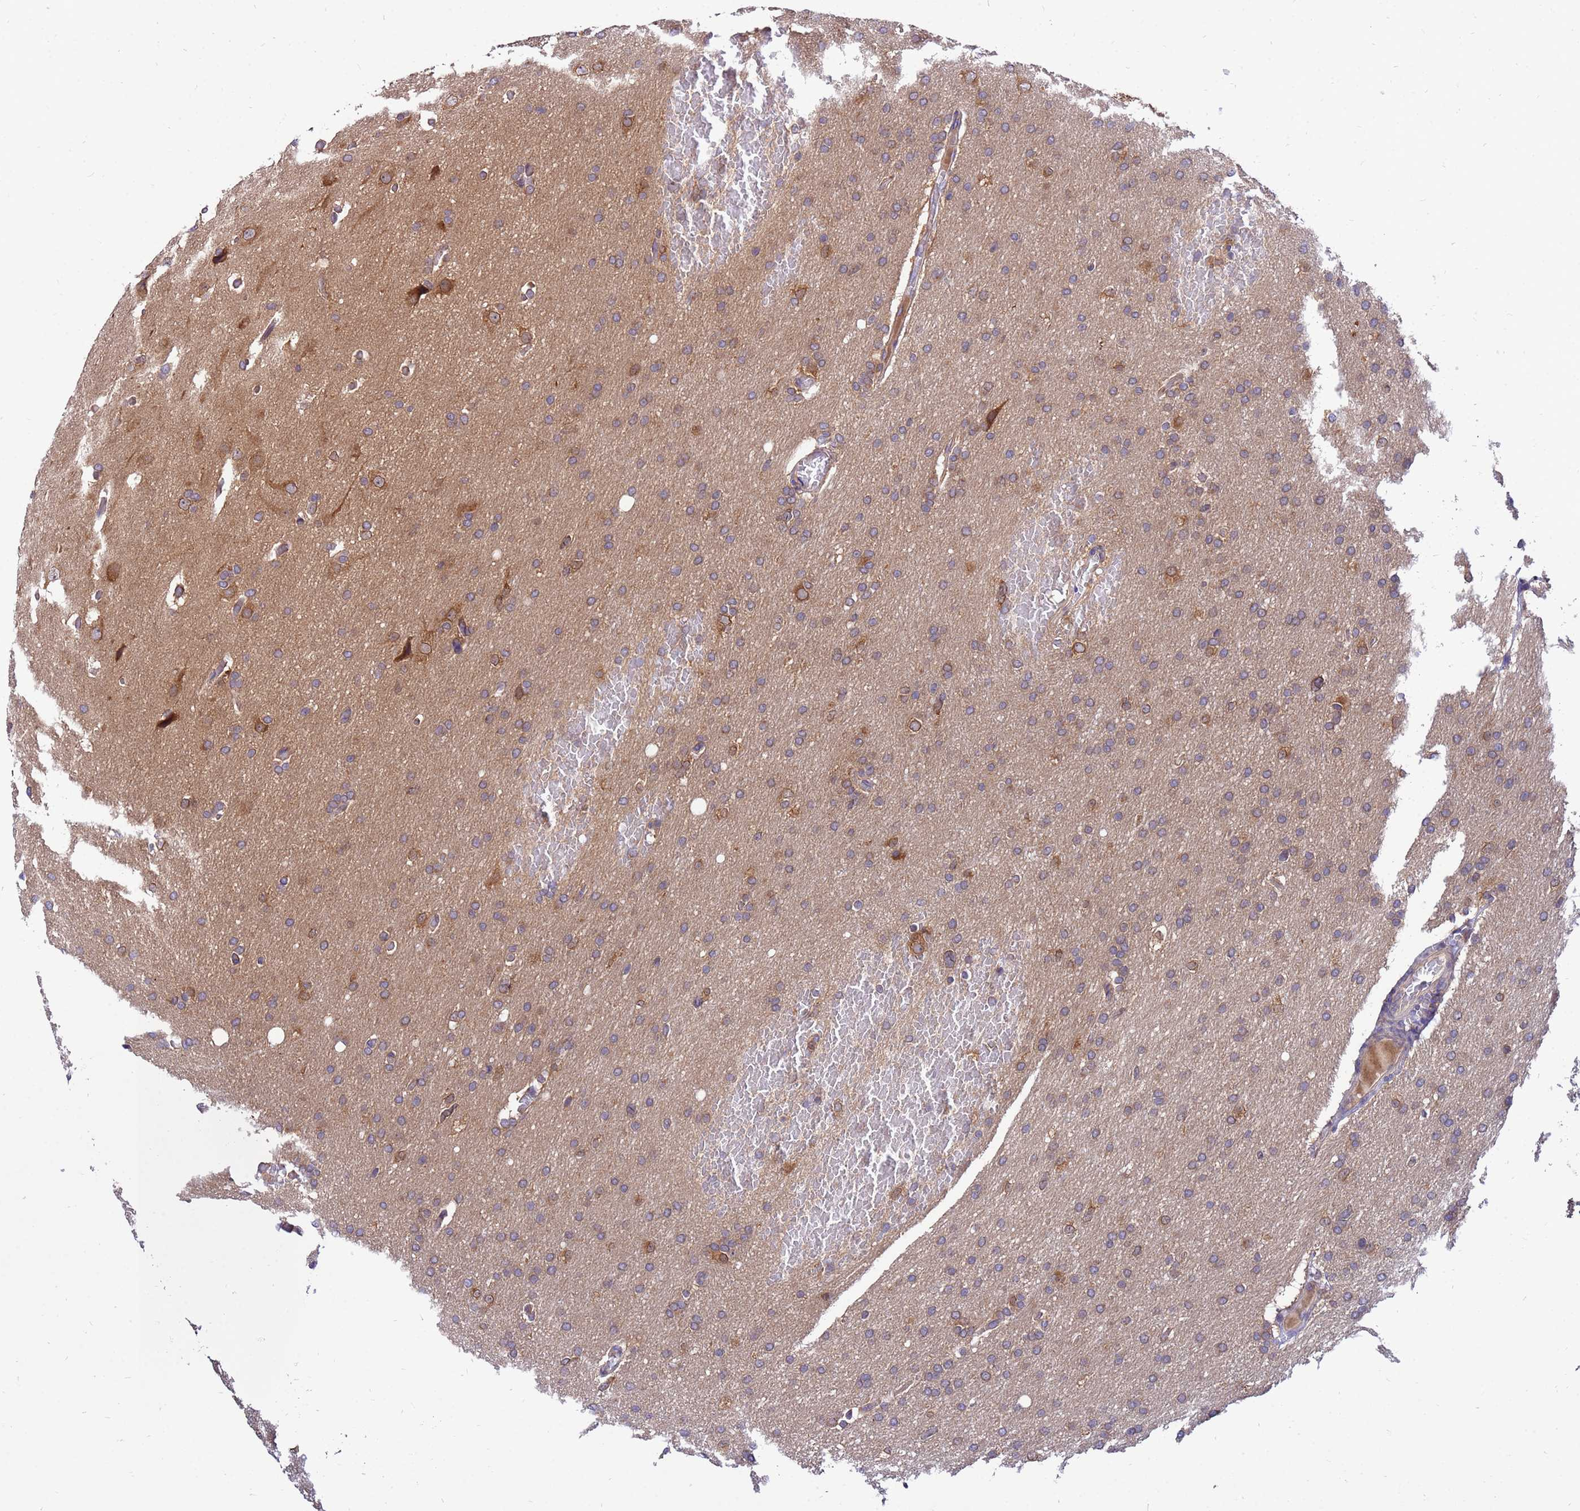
{"staining": {"intensity": "weak", "quantity": ">75%", "location": "cytoplasmic/membranous"}, "tissue": "glioma", "cell_type": "Tumor cells", "image_type": "cancer", "snomed": [{"axis": "morphology", "description": "Glioma, malignant, High grade"}, {"axis": "topography", "description": "Cerebral cortex"}], "caption": "A low amount of weak cytoplasmic/membranous positivity is appreciated in approximately >75% of tumor cells in glioma tissue. The staining is performed using DAB (3,3'-diaminobenzidine) brown chromogen to label protein expression. The nuclei are counter-stained blue using hematoxylin.", "gene": "GET3", "patient": {"sex": "female", "age": 36}}